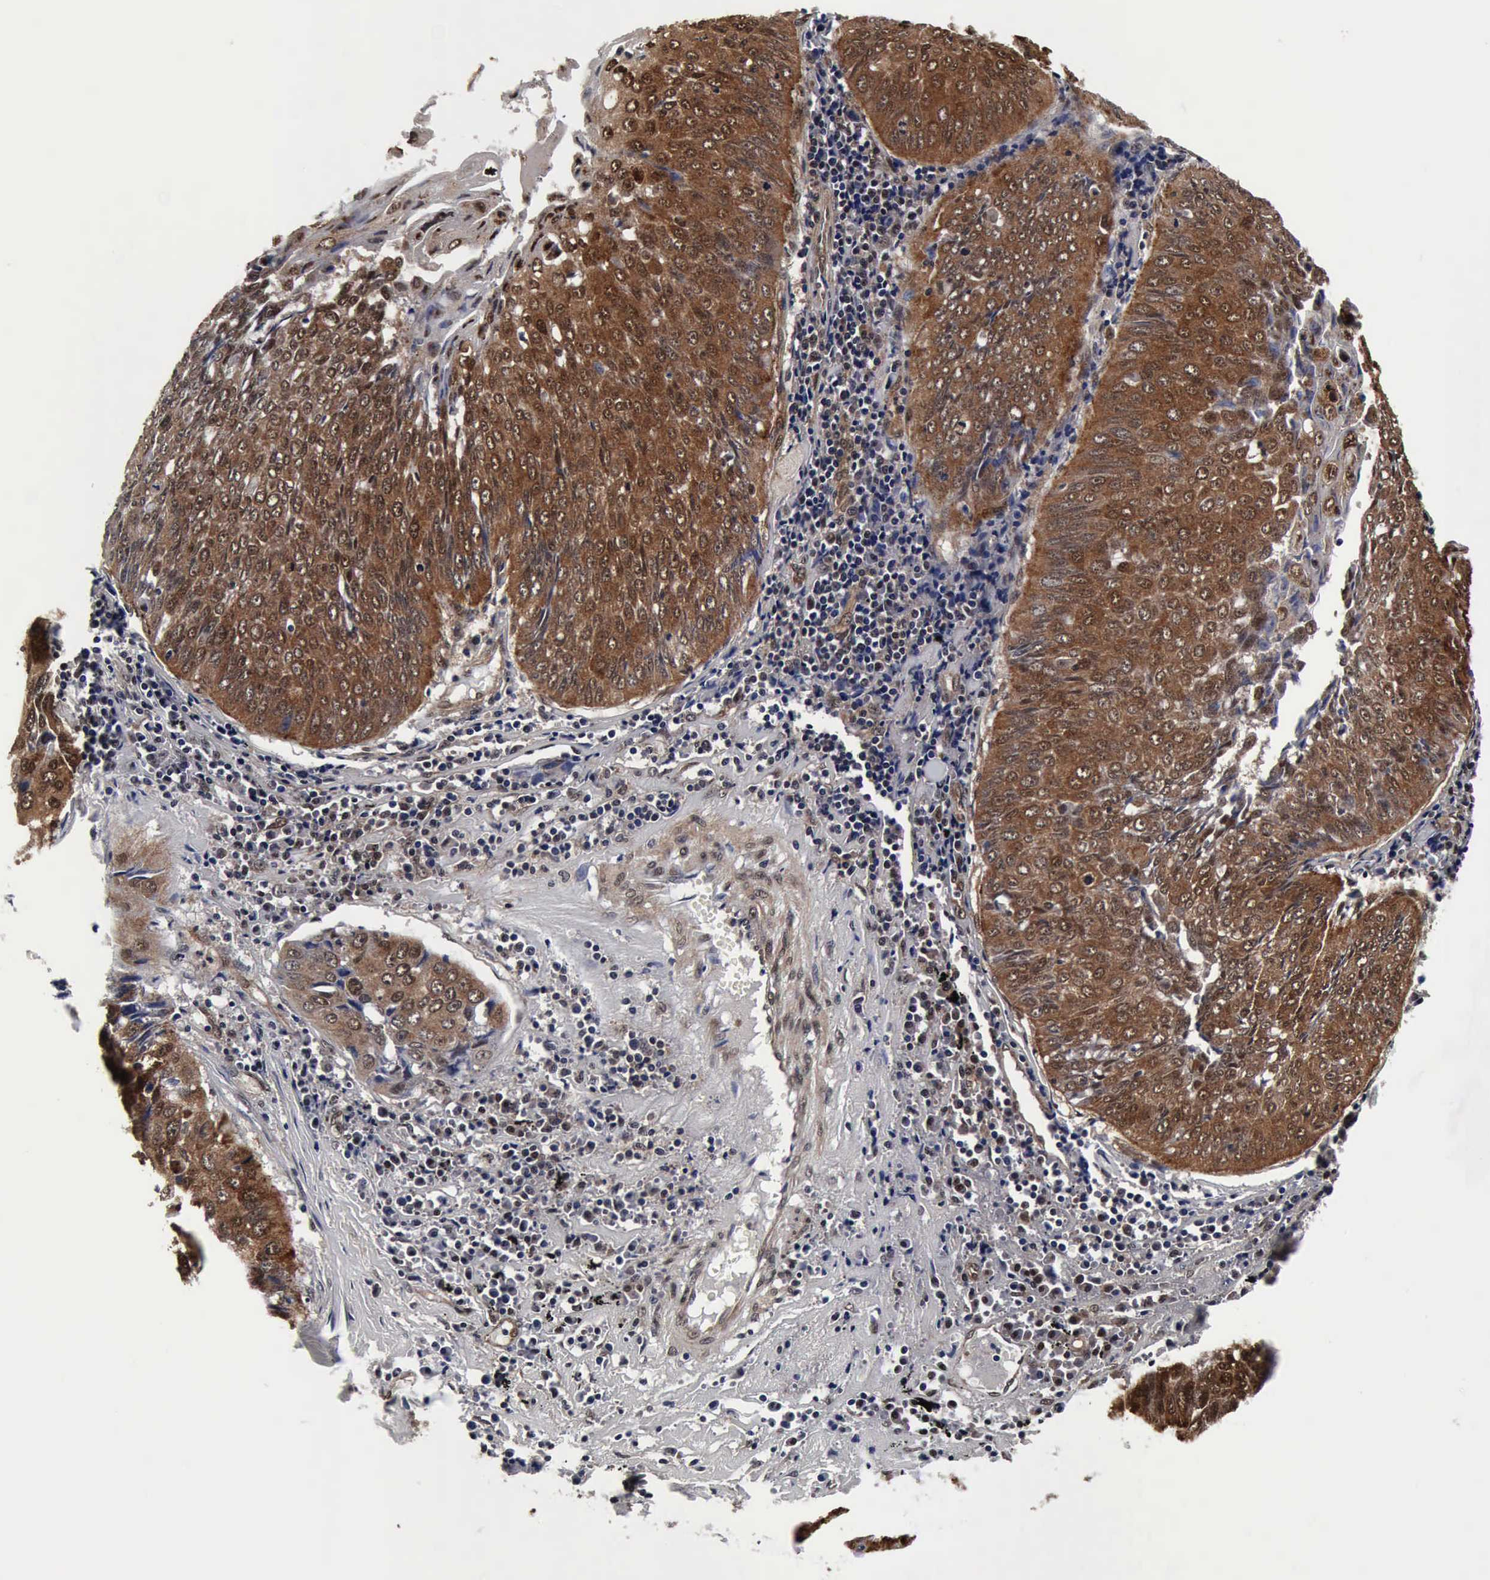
{"staining": {"intensity": "moderate", "quantity": ">75%", "location": "cytoplasmic/membranous,nuclear"}, "tissue": "lung cancer", "cell_type": "Tumor cells", "image_type": "cancer", "snomed": [{"axis": "morphology", "description": "Adenocarcinoma, NOS"}, {"axis": "topography", "description": "Lung"}], "caption": "Immunohistochemistry of lung cancer reveals medium levels of moderate cytoplasmic/membranous and nuclear staining in about >75% of tumor cells.", "gene": "UBC", "patient": {"sex": "male", "age": 60}}